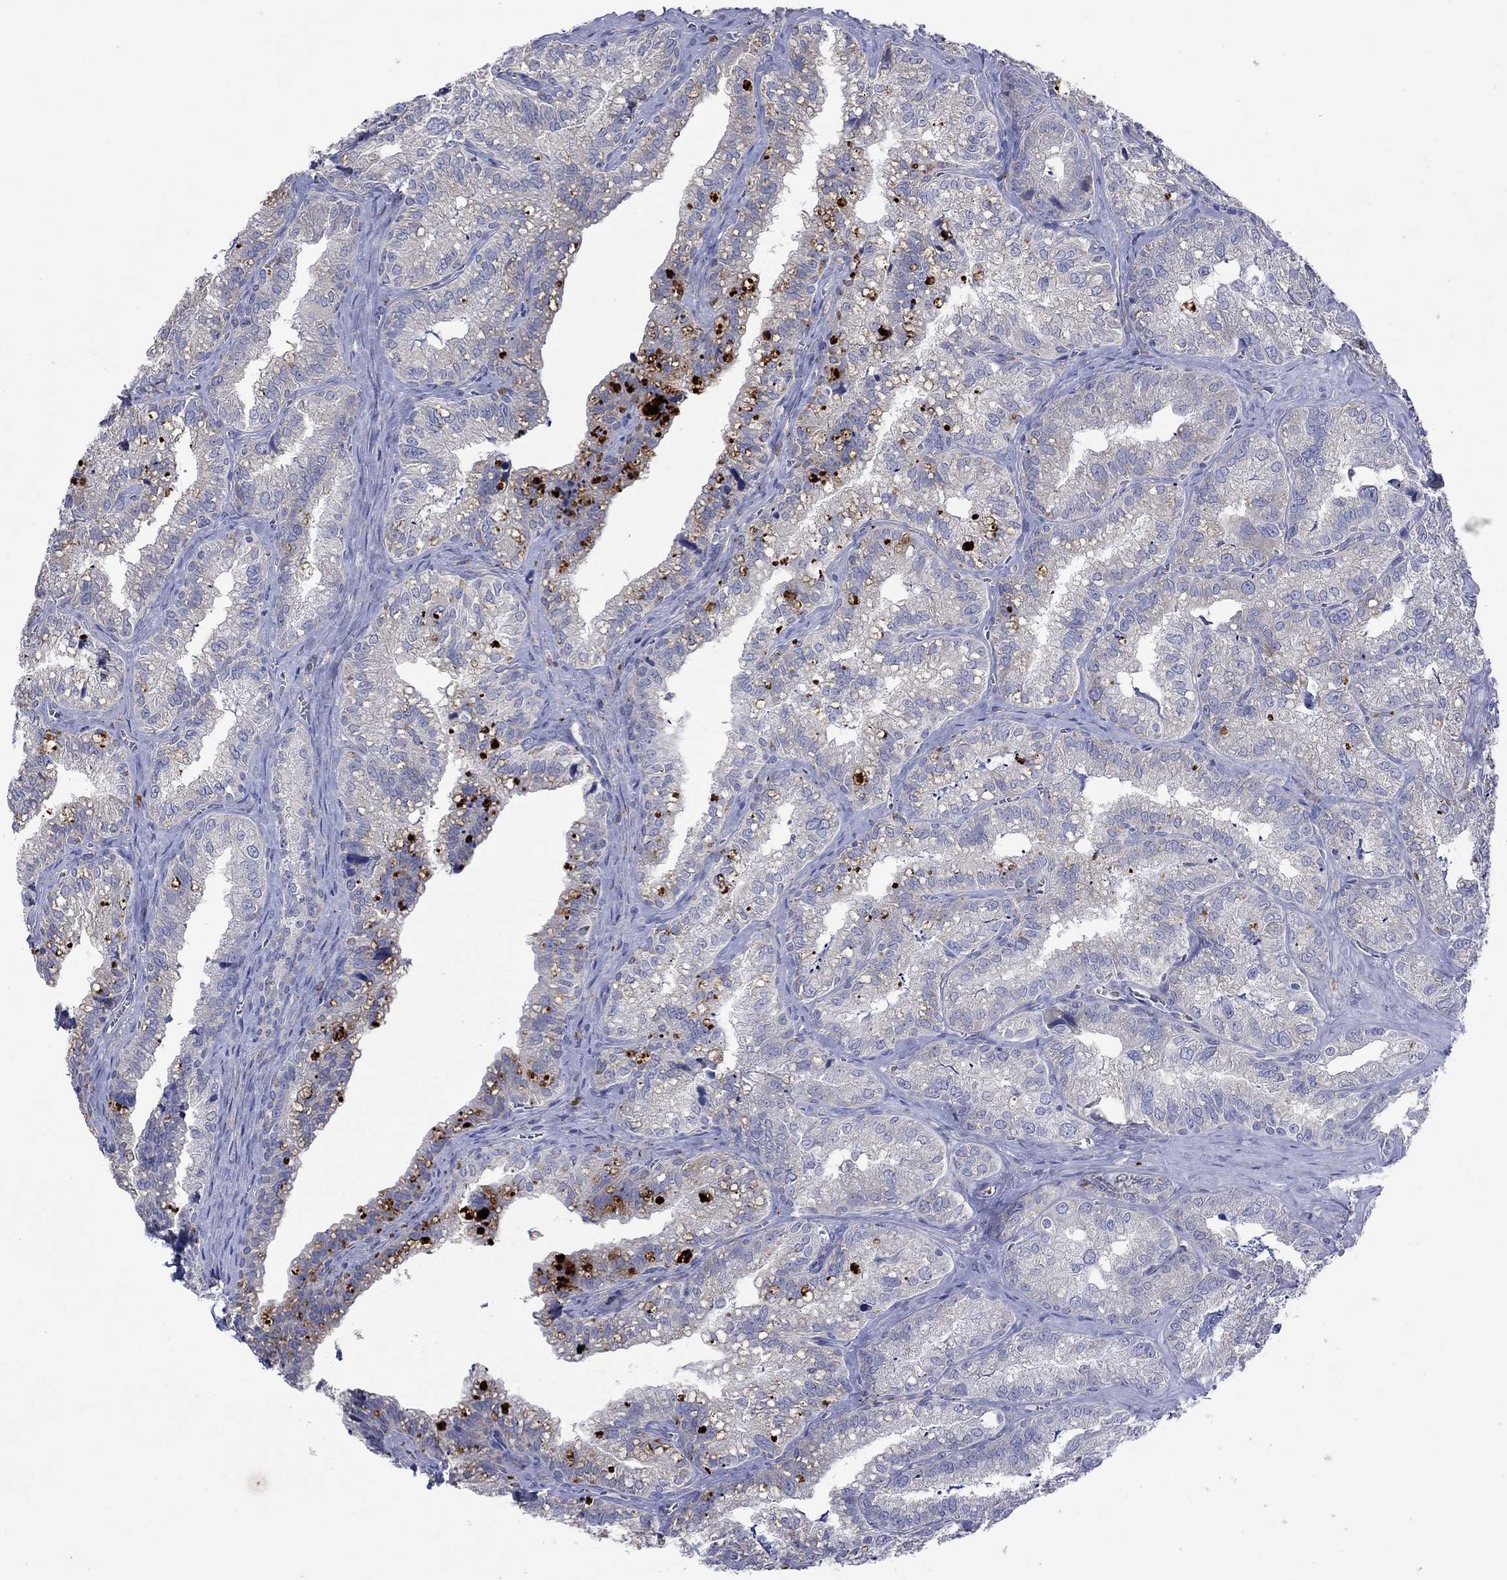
{"staining": {"intensity": "negative", "quantity": "none", "location": "none"}, "tissue": "seminal vesicle", "cell_type": "Glandular cells", "image_type": "normal", "snomed": [{"axis": "morphology", "description": "Normal tissue, NOS"}, {"axis": "topography", "description": "Seminal veicle"}], "caption": "A photomicrograph of seminal vesicle stained for a protein shows no brown staining in glandular cells. (Stains: DAB (3,3'-diaminobenzidine) immunohistochemistry (IHC) with hematoxylin counter stain, Microscopy: brightfield microscopy at high magnification).", "gene": "PLCL2", "patient": {"sex": "male", "age": 57}}